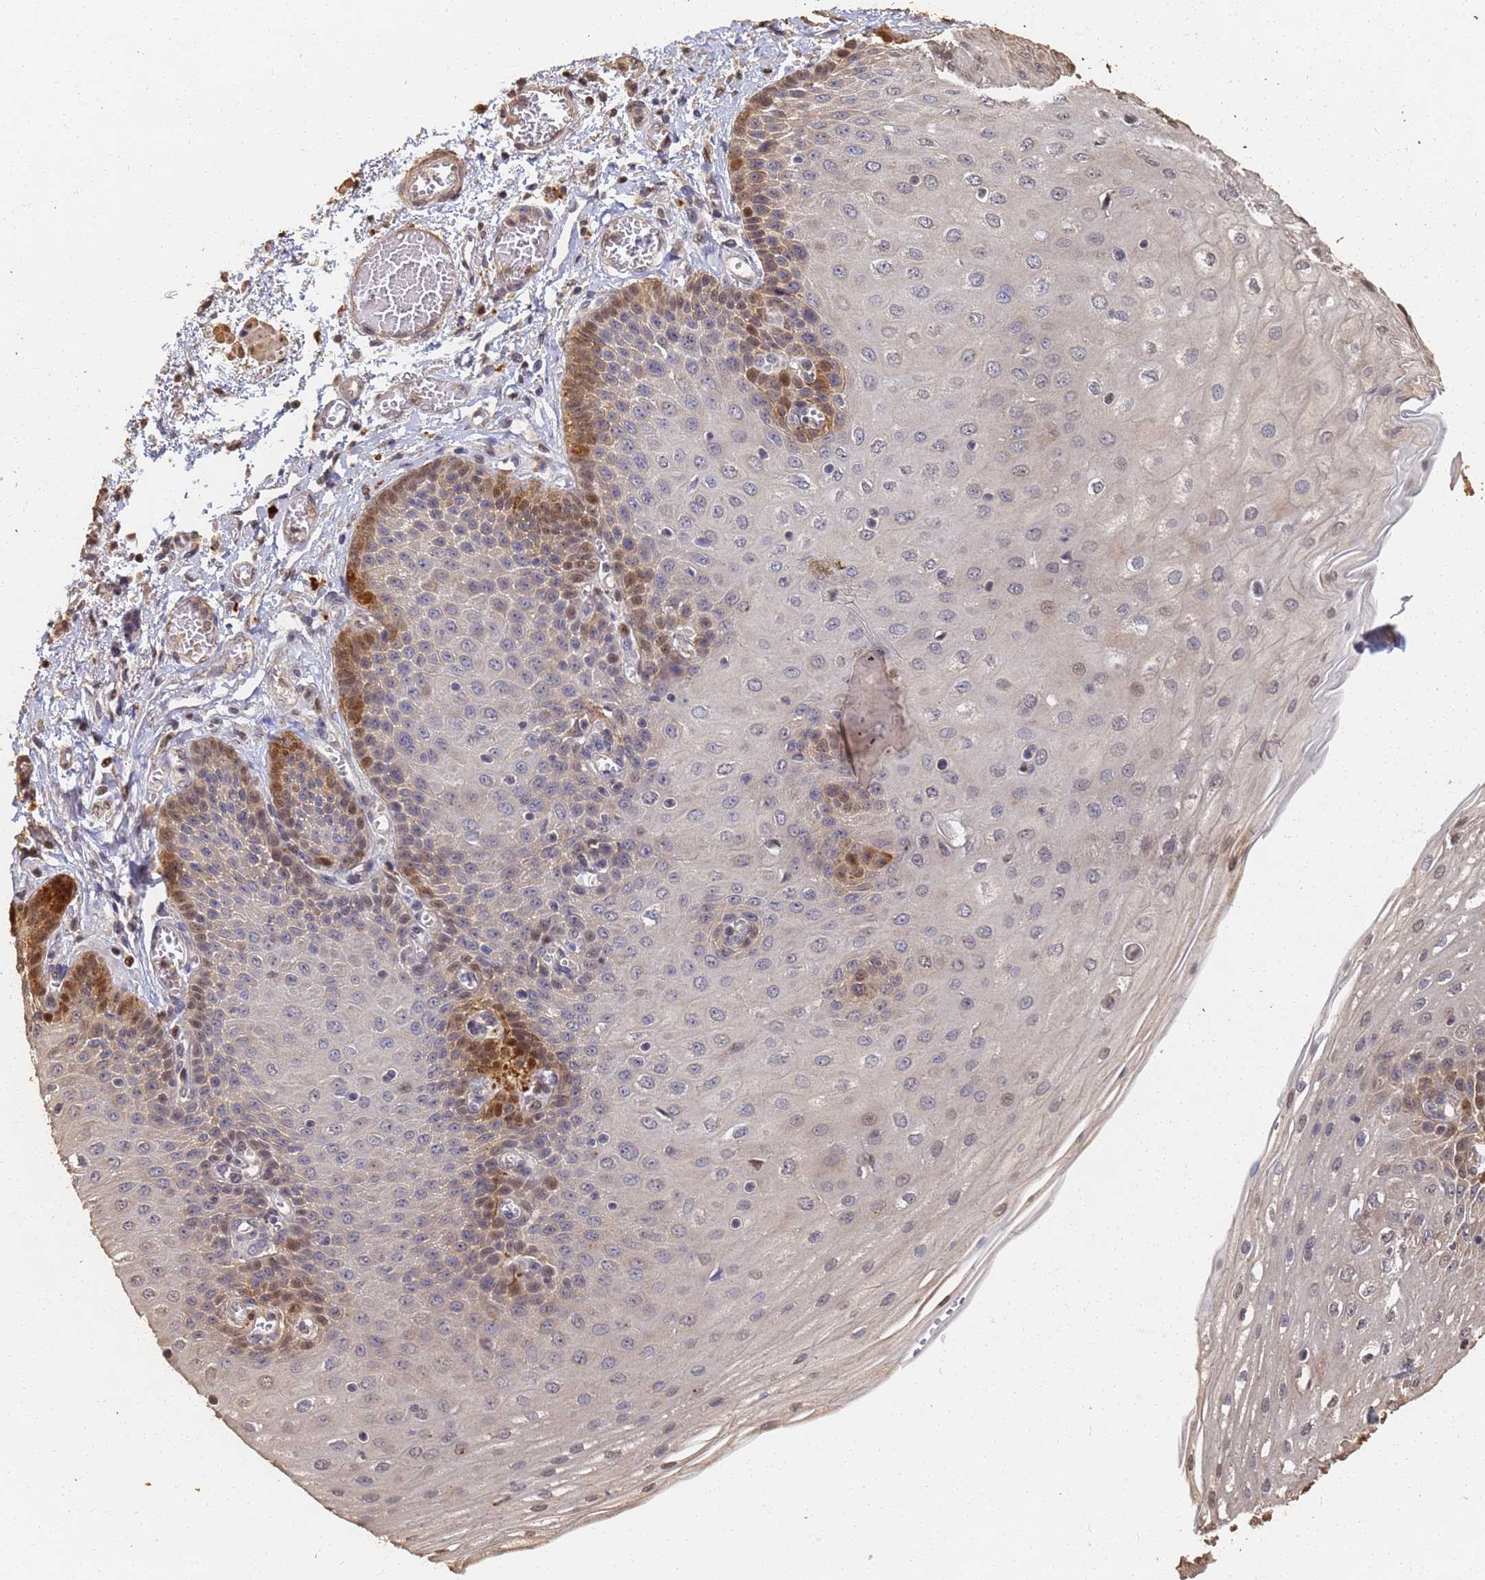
{"staining": {"intensity": "moderate", "quantity": "<25%", "location": "cytoplasmic/membranous,nuclear"}, "tissue": "esophagus", "cell_type": "Squamous epithelial cells", "image_type": "normal", "snomed": [{"axis": "morphology", "description": "Normal tissue, NOS"}, {"axis": "topography", "description": "Esophagus"}], "caption": "A brown stain highlights moderate cytoplasmic/membranous,nuclear positivity of a protein in squamous epithelial cells of benign human esophagus. The protein is stained brown, and the nuclei are stained in blue (DAB (3,3'-diaminobenzidine) IHC with brightfield microscopy, high magnification).", "gene": "JAK2", "patient": {"sex": "male", "age": 81}}